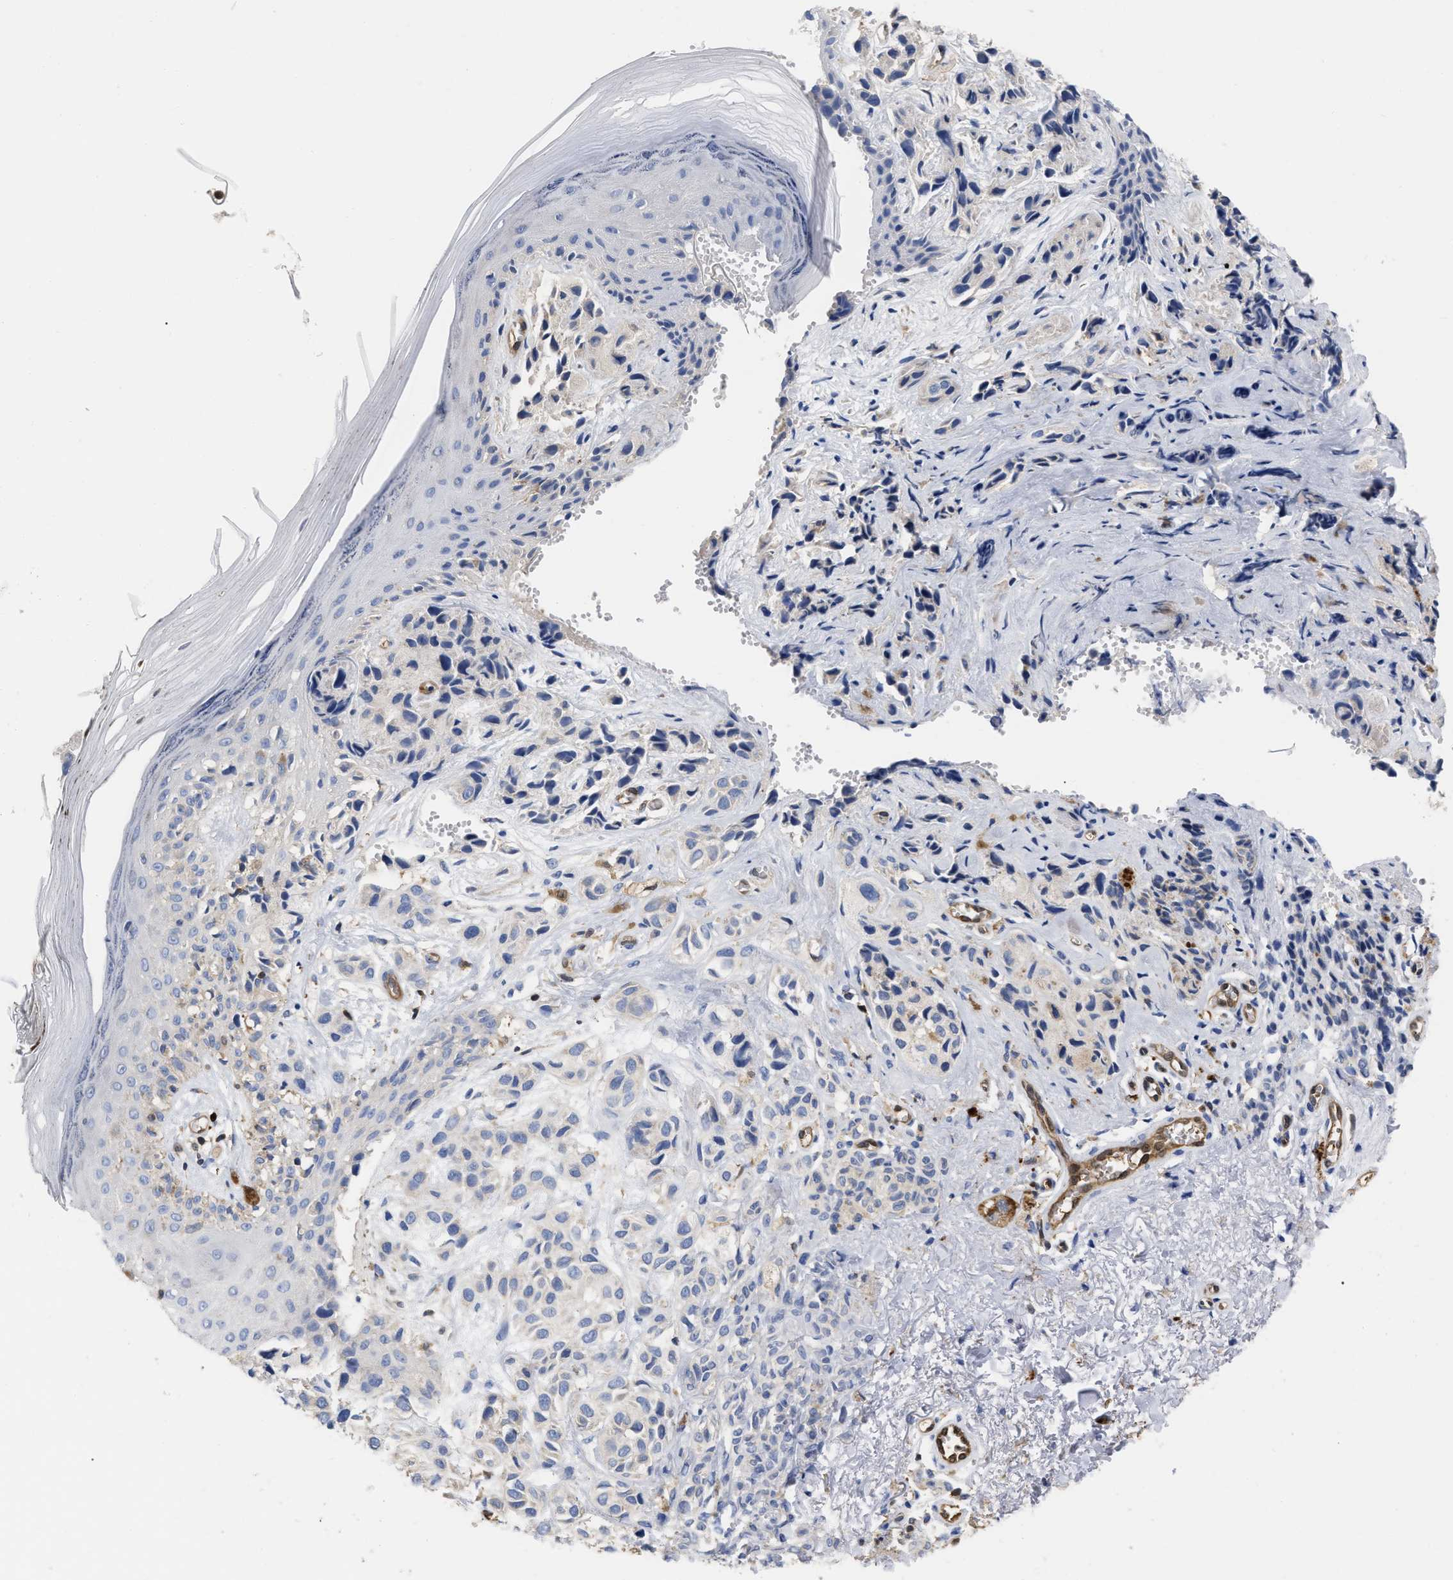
{"staining": {"intensity": "negative", "quantity": "none", "location": "none"}, "tissue": "melanoma", "cell_type": "Tumor cells", "image_type": "cancer", "snomed": [{"axis": "morphology", "description": "Malignant melanoma, NOS"}, {"axis": "topography", "description": "Skin"}], "caption": "A high-resolution histopathology image shows IHC staining of malignant melanoma, which exhibits no significant staining in tumor cells.", "gene": "GIMAP4", "patient": {"sex": "female", "age": 58}}